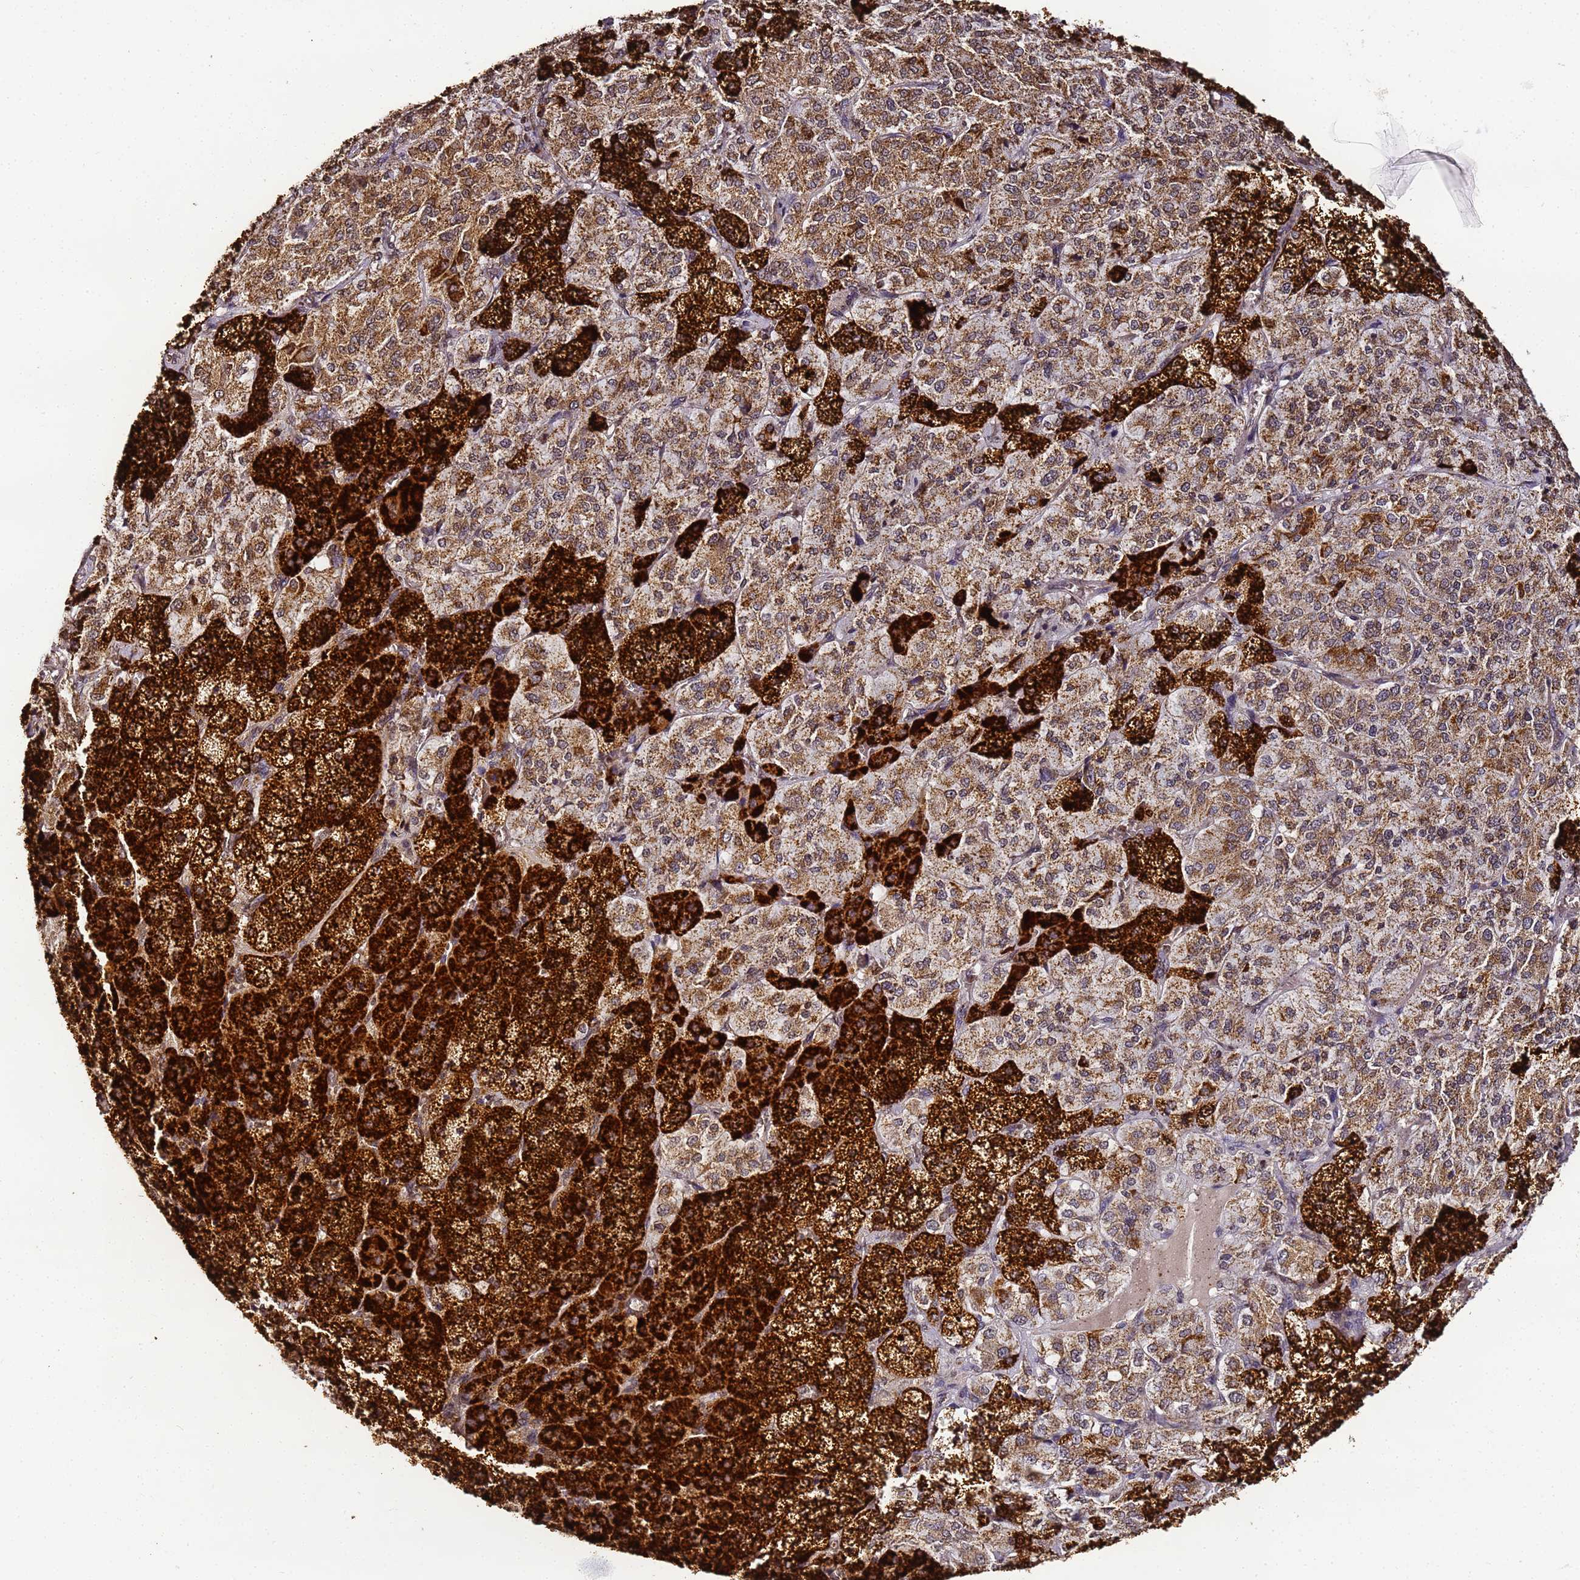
{"staining": {"intensity": "strong", "quantity": ">75%", "location": "cytoplasmic/membranous"}, "tissue": "adrenal gland", "cell_type": "Glandular cells", "image_type": "normal", "snomed": [{"axis": "morphology", "description": "Normal tissue, NOS"}, {"axis": "topography", "description": "Adrenal gland"}], "caption": "Immunohistochemistry (IHC) staining of normal adrenal gland, which displays high levels of strong cytoplasmic/membranous staining in approximately >75% of glandular cells indicating strong cytoplasmic/membranous protein staining. The staining was performed using DAB (3,3'-diaminobenzidine) (brown) for protein detection and nuclei were counterstained in hematoxylin (blue).", "gene": "HSPE1", "patient": {"sex": "female", "age": 44}}